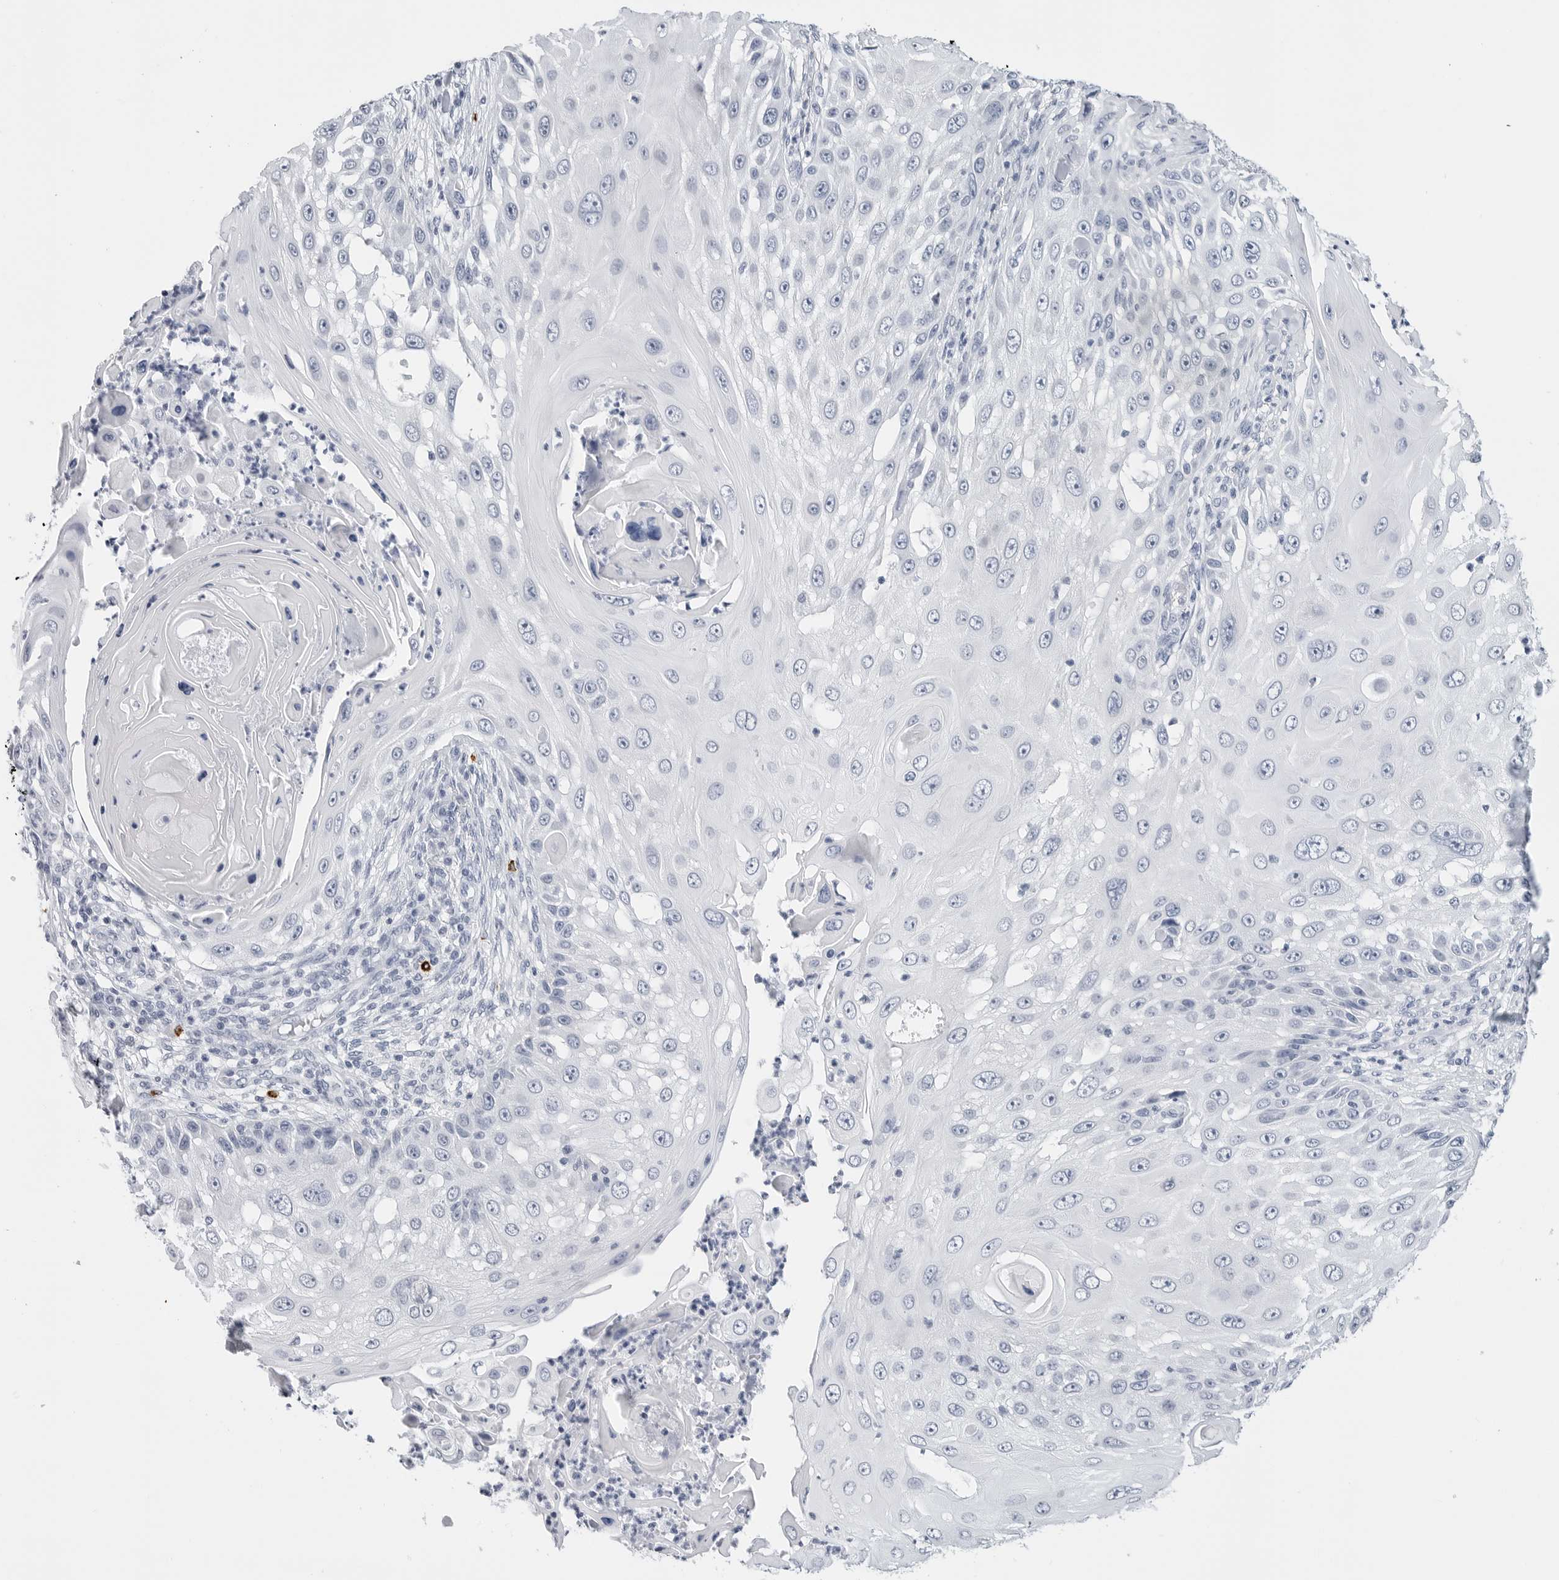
{"staining": {"intensity": "negative", "quantity": "none", "location": "none"}, "tissue": "skin cancer", "cell_type": "Tumor cells", "image_type": "cancer", "snomed": [{"axis": "morphology", "description": "Squamous cell carcinoma, NOS"}, {"axis": "topography", "description": "Skin"}], "caption": "Immunohistochemistry histopathology image of human squamous cell carcinoma (skin) stained for a protein (brown), which shows no positivity in tumor cells.", "gene": "HSPB7", "patient": {"sex": "female", "age": 44}}